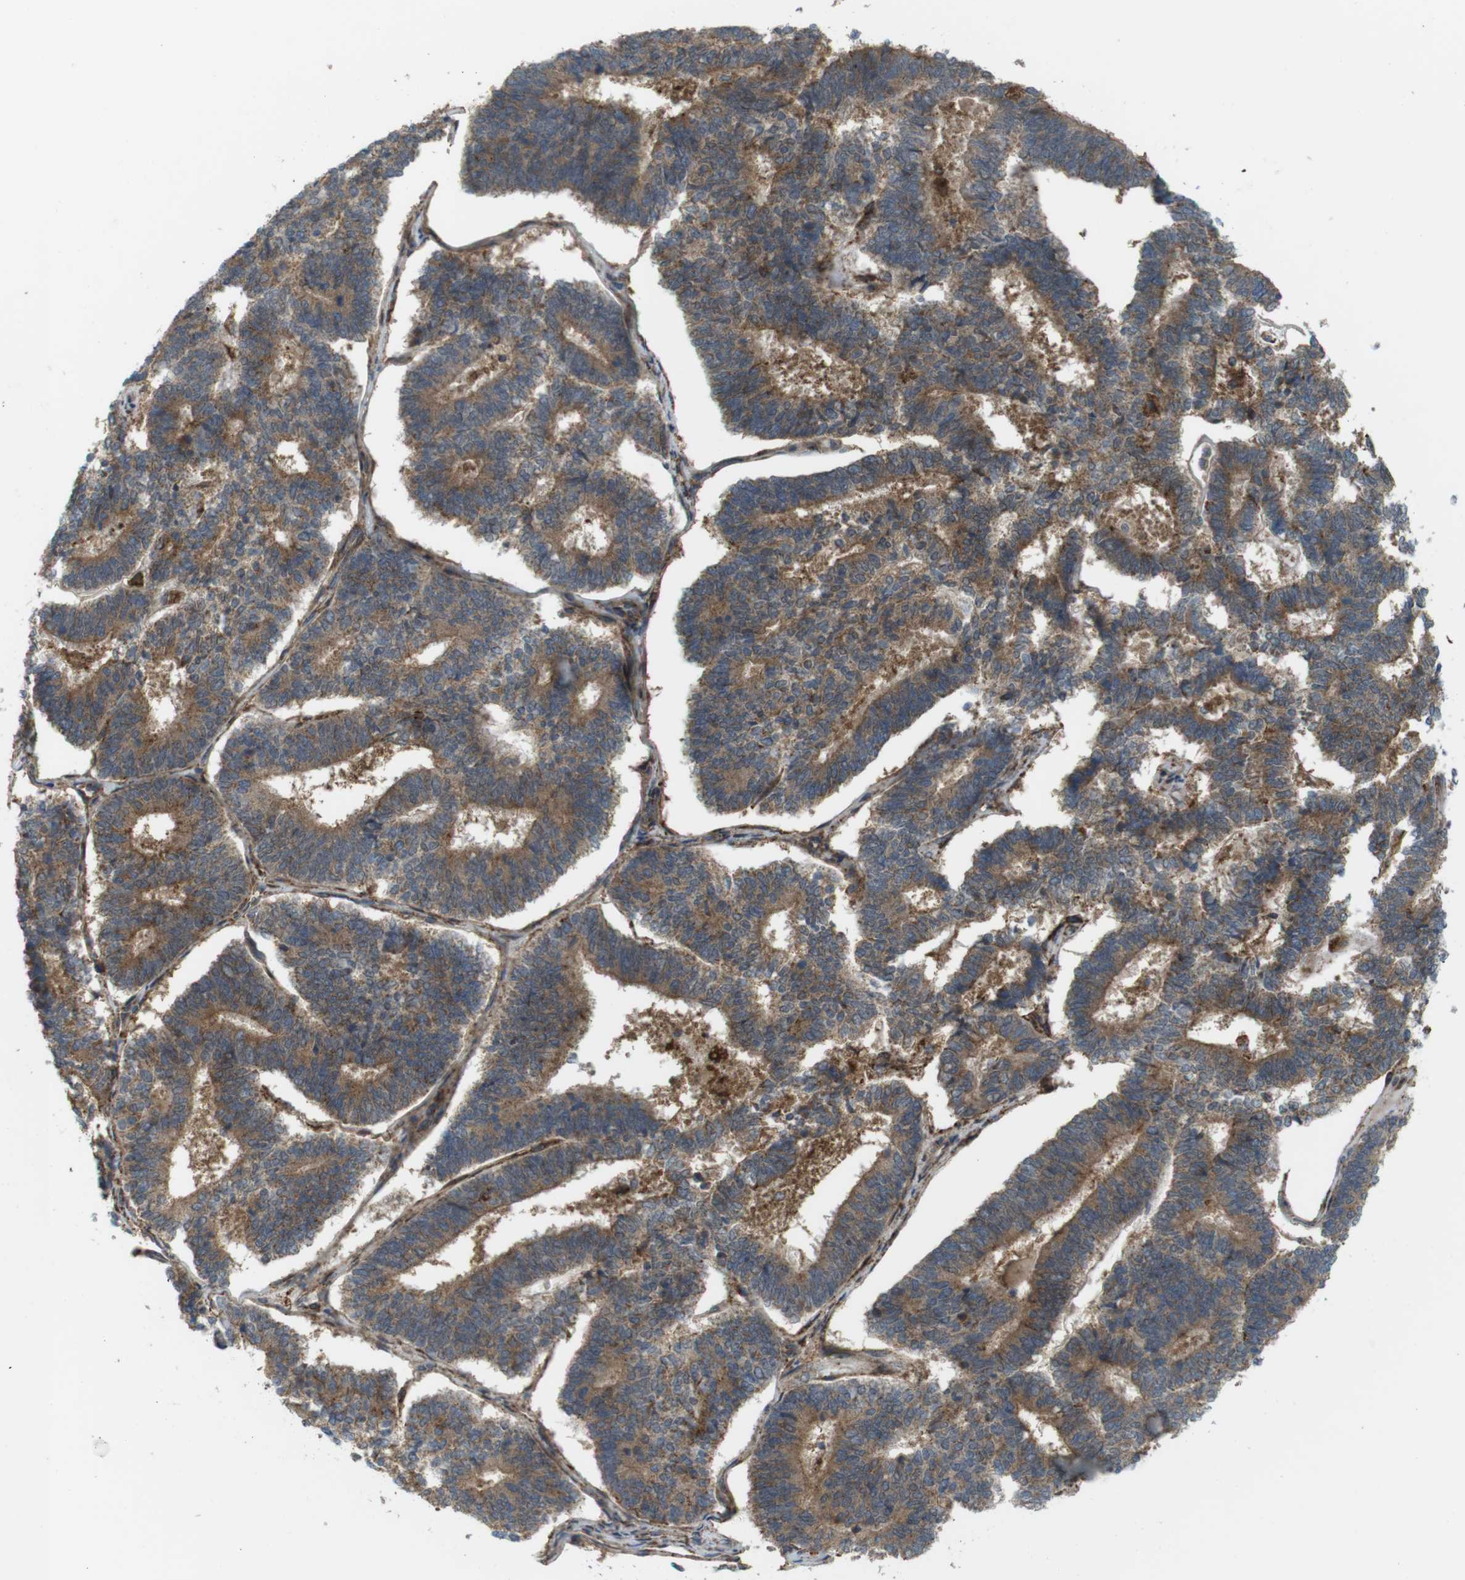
{"staining": {"intensity": "moderate", "quantity": ">75%", "location": "cytoplasmic/membranous"}, "tissue": "endometrial cancer", "cell_type": "Tumor cells", "image_type": "cancer", "snomed": [{"axis": "morphology", "description": "Adenocarcinoma, NOS"}, {"axis": "topography", "description": "Endometrium"}], "caption": "Protein expression analysis of human endometrial cancer reveals moderate cytoplasmic/membranous staining in approximately >75% of tumor cells.", "gene": "DDAH2", "patient": {"sex": "female", "age": 70}}